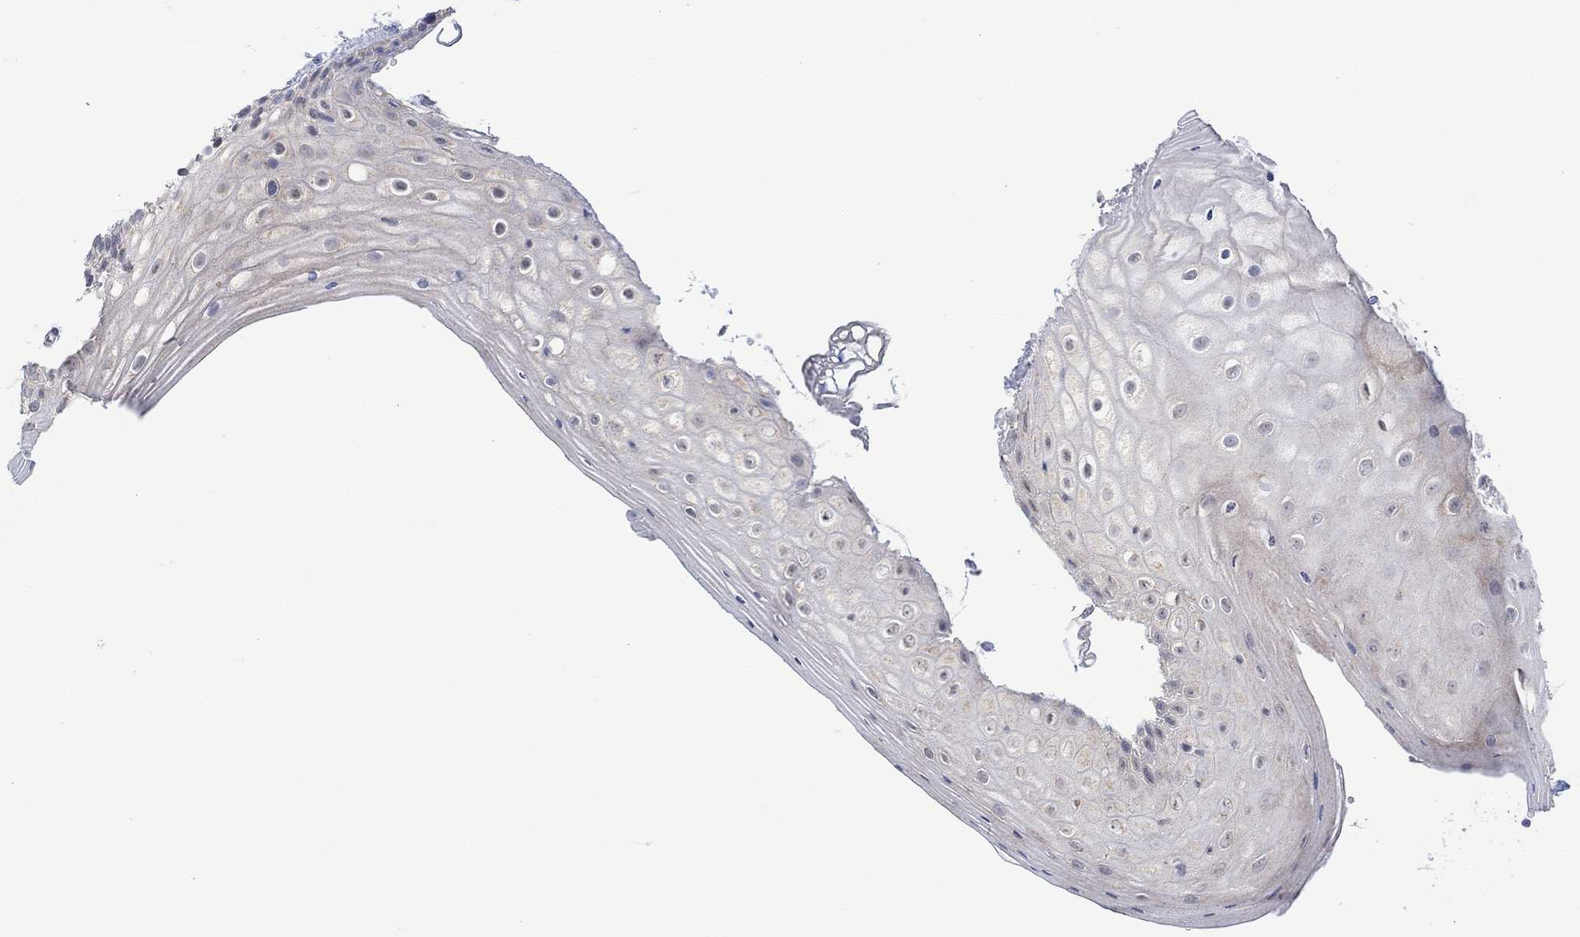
{"staining": {"intensity": "weak", "quantity": "25%-75%", "location": "cytoplasmic/membranous"}, "tissue": "vagina", "cell_type": "Squamous epithelial cells", "image_type": "normal", "snomed": [{"axis": "morphology", "description": "Normal tissue, NOS"}, {"axis": "topography", "description": "Vagina"}], "caption": "High-magnification brightfield microscopy of normal vagina stained with DAB (3,3'-diaminobenzidine) (brown) and counterstained with hematoxylin (blue). squamous epithelial cells exhibit weak cytoplasmic/membranous staining is identified in about25%-75% of cells. (DAB (3,3'-diaminobenzidine) = brown stain, brightfield microscopy at high magnification).", "gene": "SLC48A1", "patient": {"sex": "female", "age": 47}}